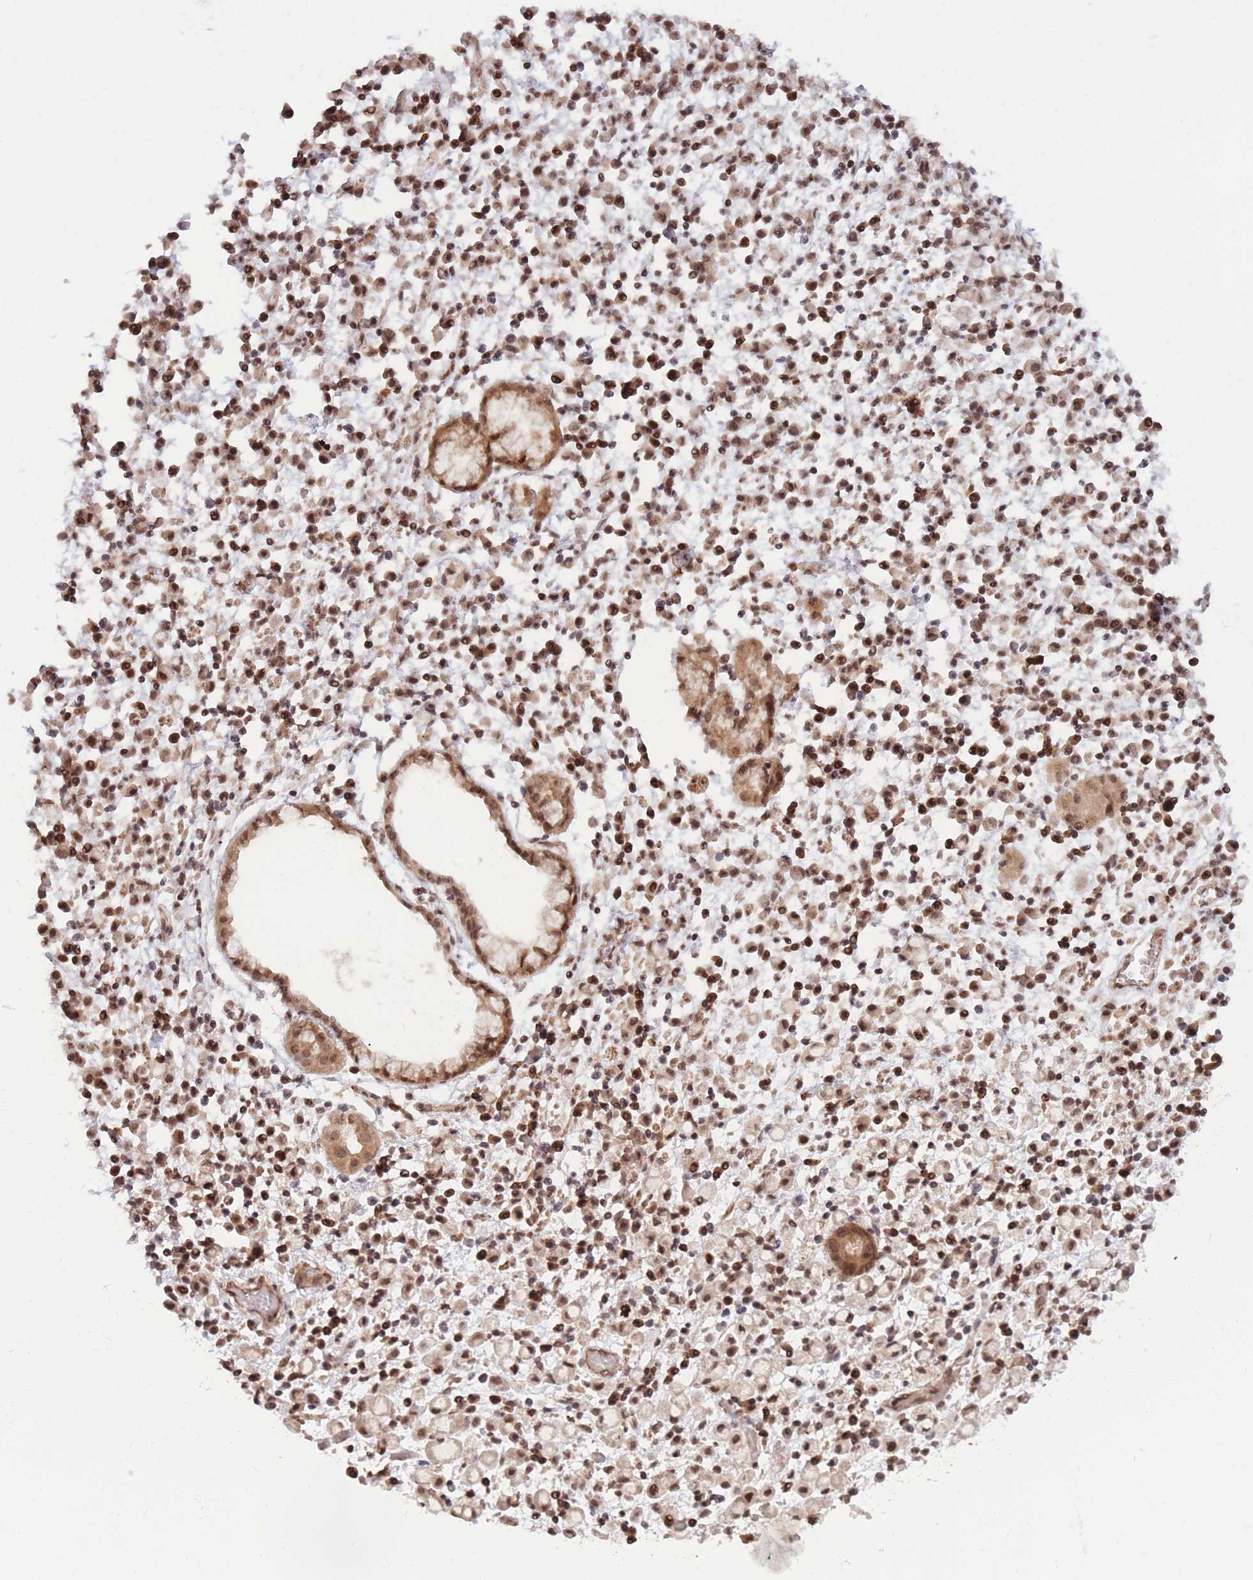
{"staining": {"intensity": "strong", "quantity": ">75%", "location": "nuclear"}, "tissue": "stomach cancer", "cell_type": "Tumor cells", "image_type": "cancer", "snomed": [{"axis": "morphology", "description": "Adenocarcinoma, NOS"}, {"axis": "topography", "description": "Stomach"}], "caption": "High-magnification brightfield microscopy of stomach adenocarcinoma stained with DAB (brown) and counterstained with hematoxylin (blue). tumor cells exhibit strong nuclear positivity is appreciated in about>75% of cells.", "gene": "SRA1", "patient": {"sex": "male", "age": 77}}